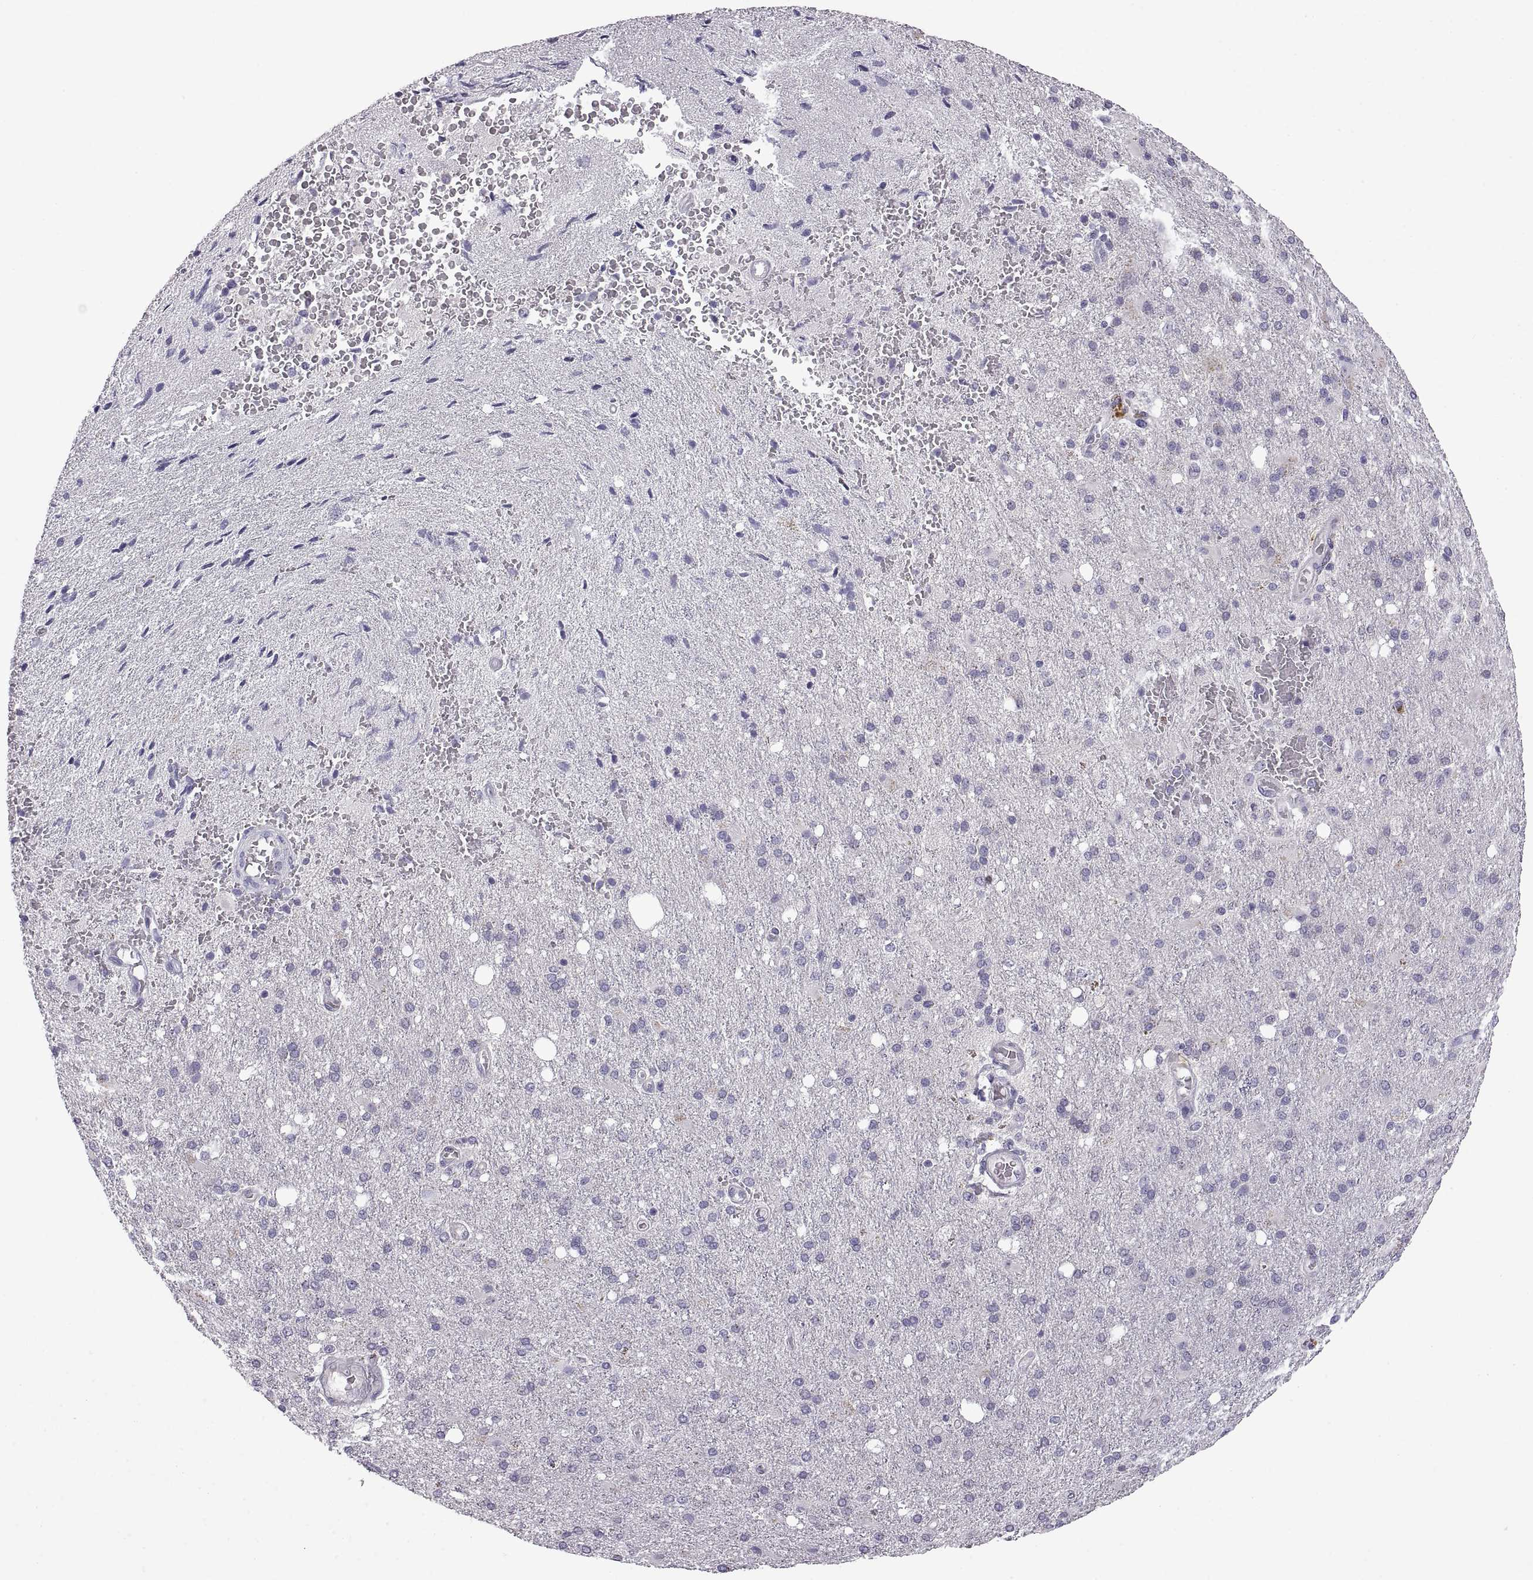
{"staining": {"intensity": "negative", "quantity": "none", "location": "none"}, "tissue": "cerebral cortex", "cell_type": "Endothelial cells", "image_type": "normal", "snomed": [{"axis": "morphology", "description": "Normal tissue, NOS"}, {"axis": "morphology", "description": "Glioma, malignant, High grade"}, {"axis": "topography", "description": "Cerebral cortex"}], "caption": "Immunohistochemical staining of normal cerebral cortex reveals no significant positivity in endothelial cells. Nuclei are stained in blue.", "gene": "FAM170A", "patient": {"sex": "male", "age": 77}}